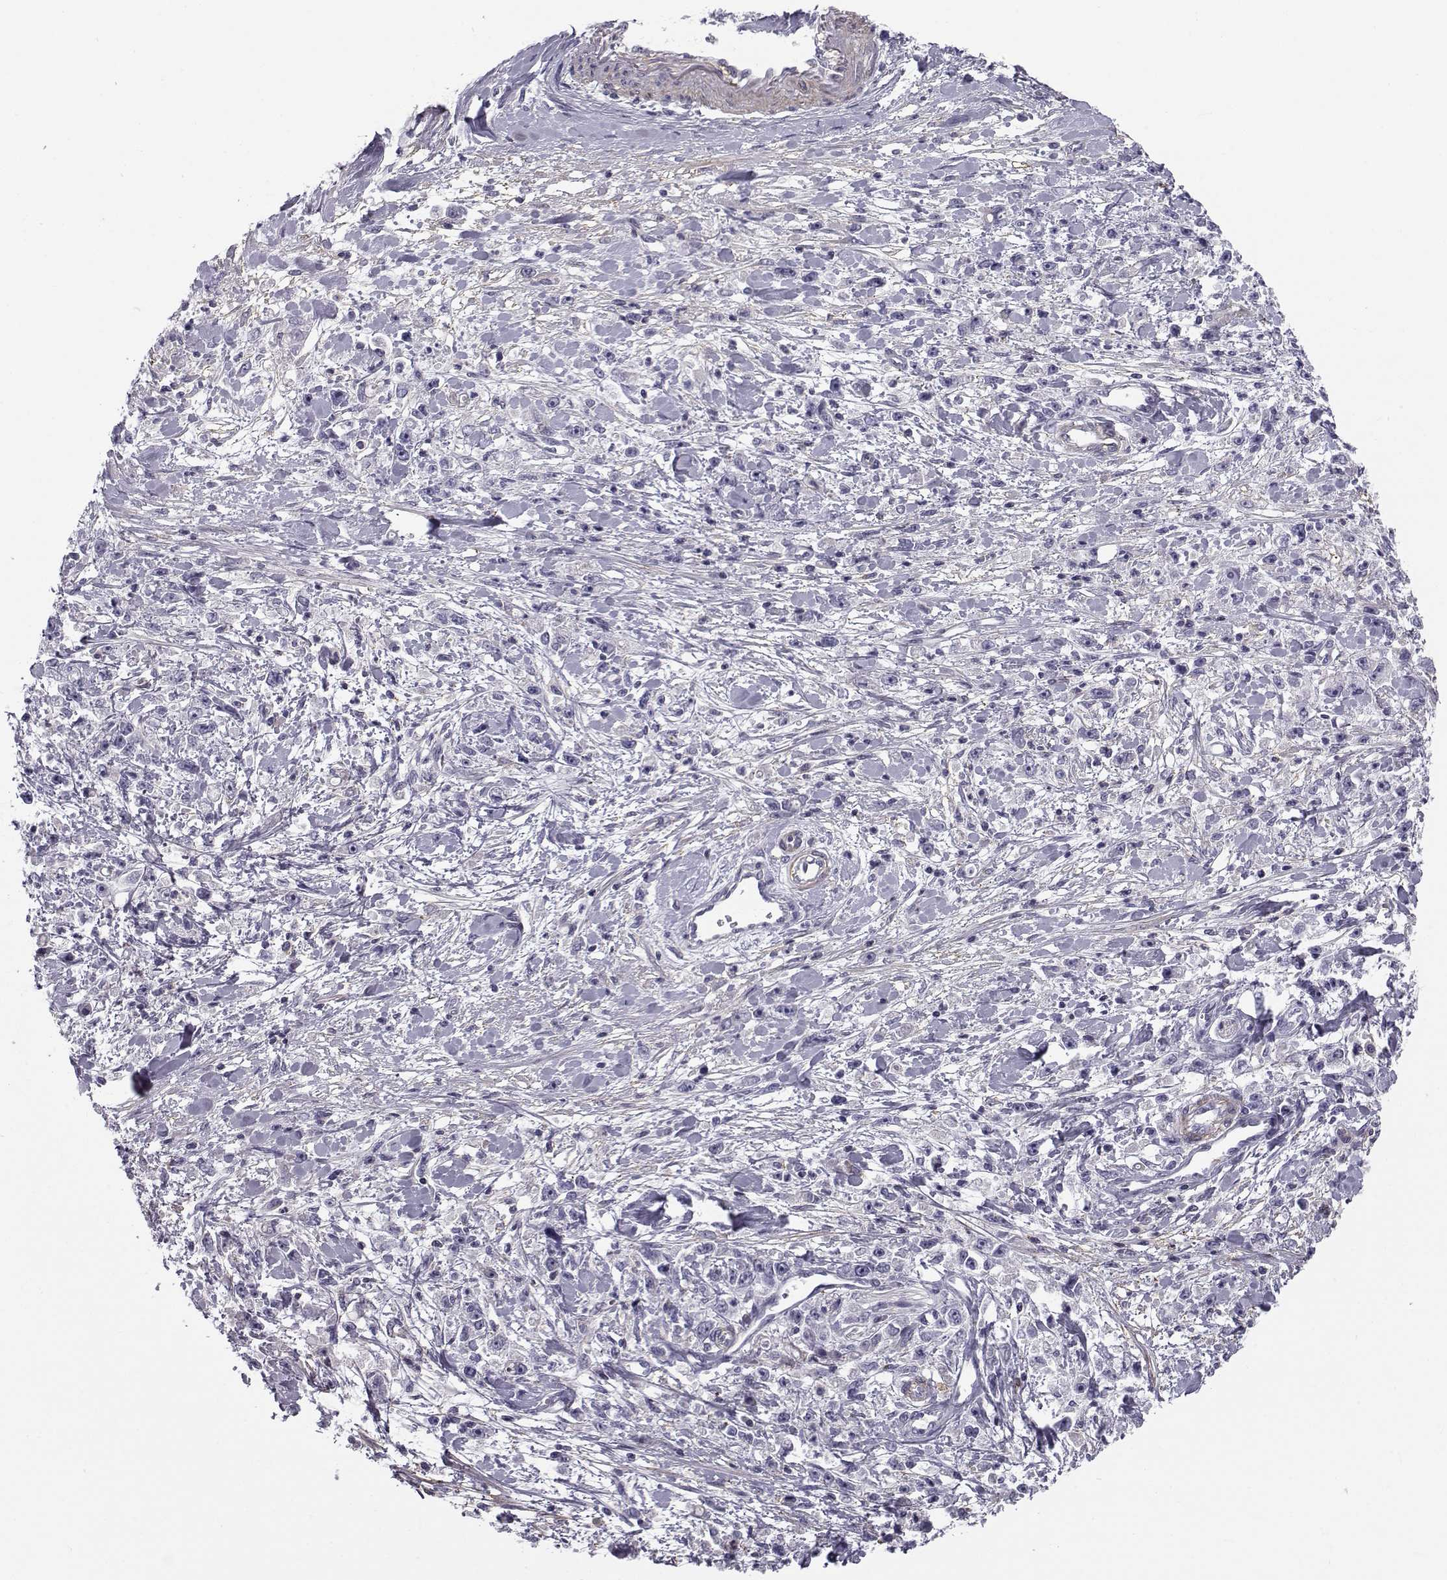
{"staining": {"intensity": "negative", "quantity": "none", "location": "none"}, "tissue": "stomach cancer", "cell_type": "Tumor cells", "image_type": "cancer", "snomed": [{"axis": "morphology", "description": "Adenocarcinoma, NOS"}, {"axis": "topography", "description": "Stomach"}], "caption": "This is a histopathology image of immunohistochemistry (IHC) staining of adenocarcinoma (stomach), which shows no positivity in tumor cells.", "gene": "LRRC27", "patient": {"sex": "female", "age": 59}}